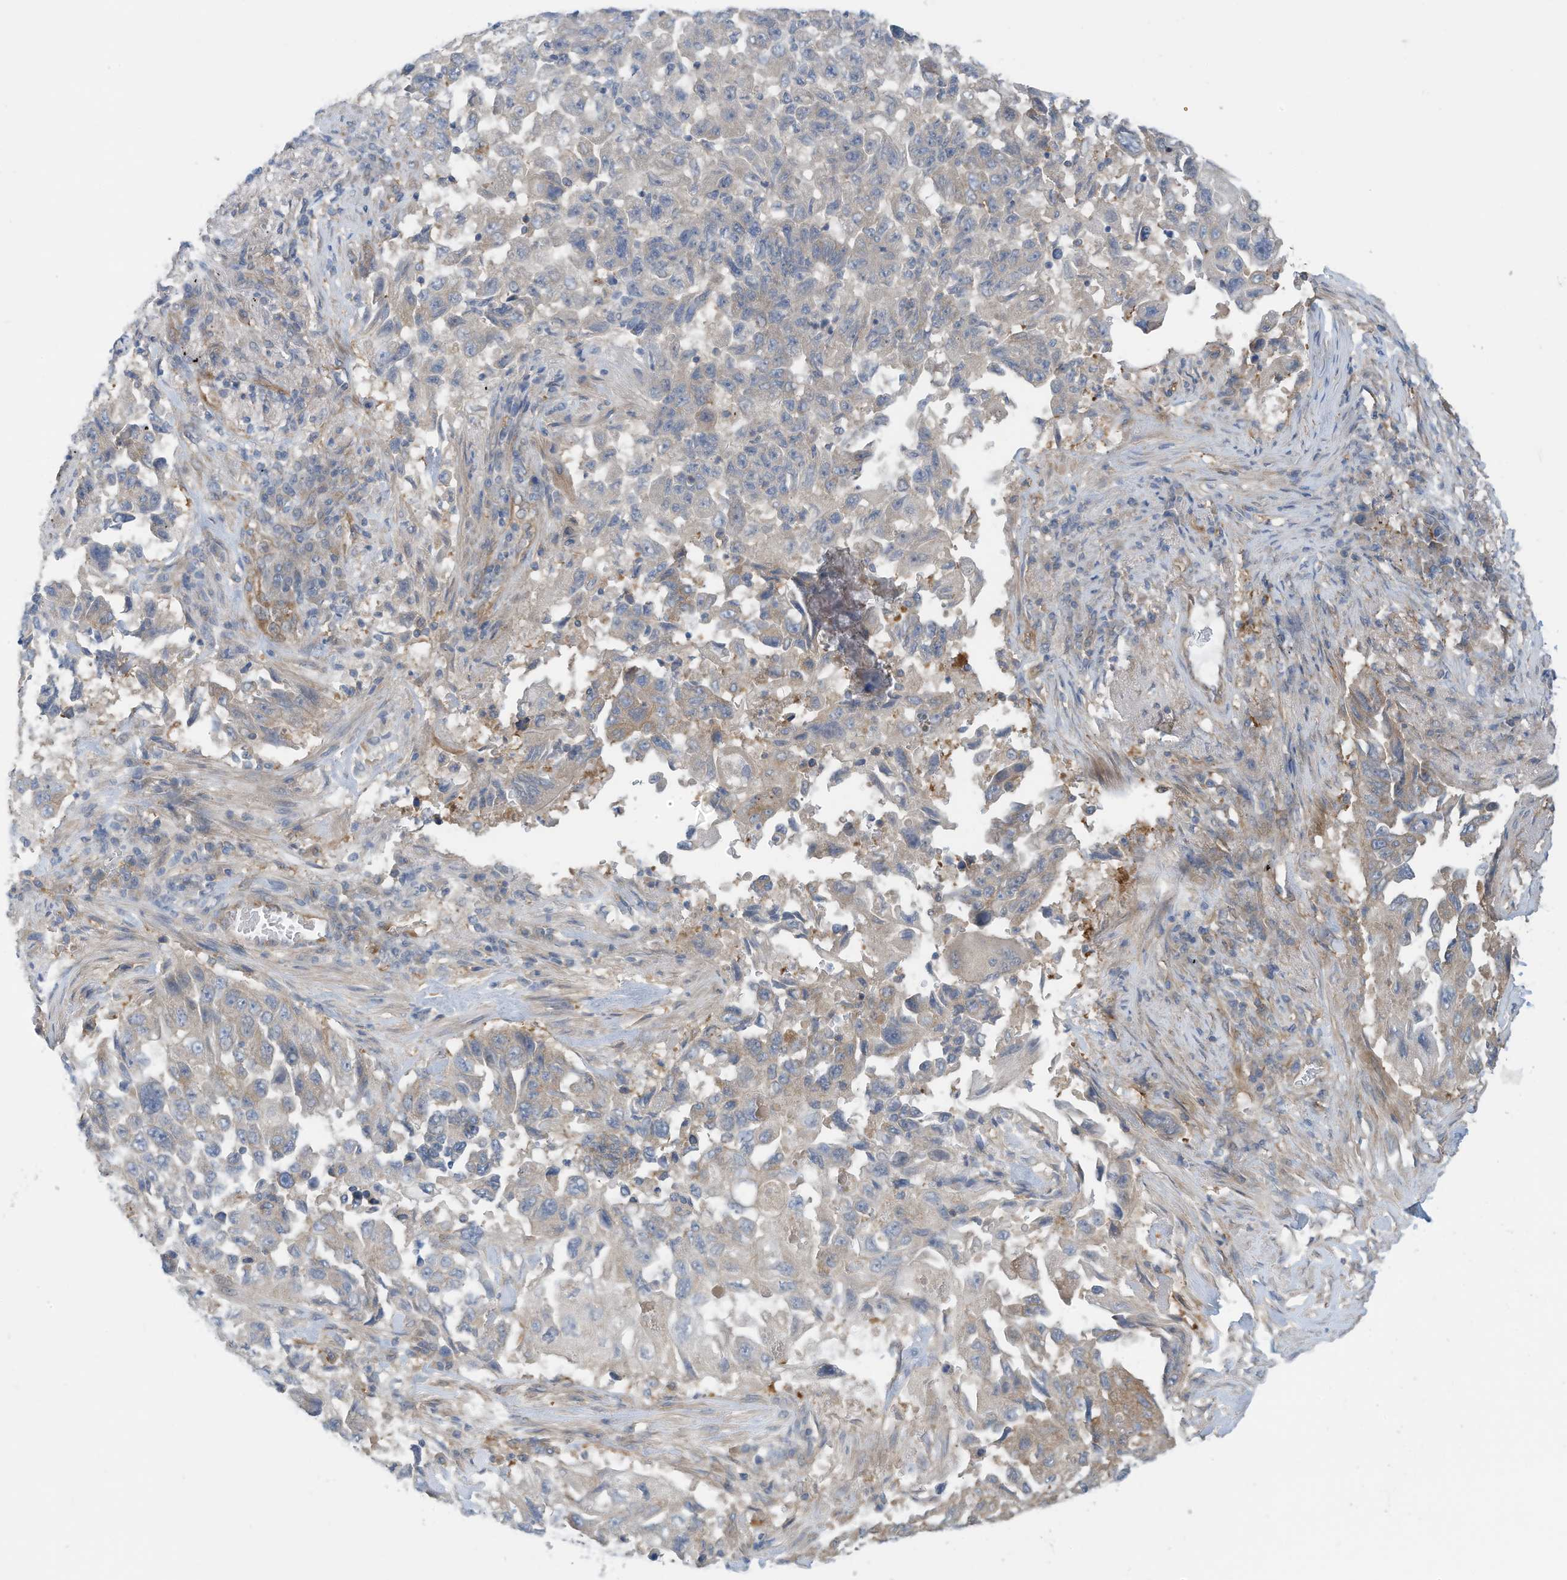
{"staining": {"intensity": "negative", "quantity": "none", "location": "none"}, "tissue": "lung cancer", "cell_type": "Tumor cells", "image_type": "cancer", "snomed": [{"axis": "morphology", "description": "Adenocarcinoma, NOS"}, {"axis": "topography", "description": "Lung"}], "caption": "A micrograph of human lung cancer (adenocarcinoma) is negative for staining in tumor cells.", "gene": "REPS1", "patient": {"sex": "female", "age": 51}}